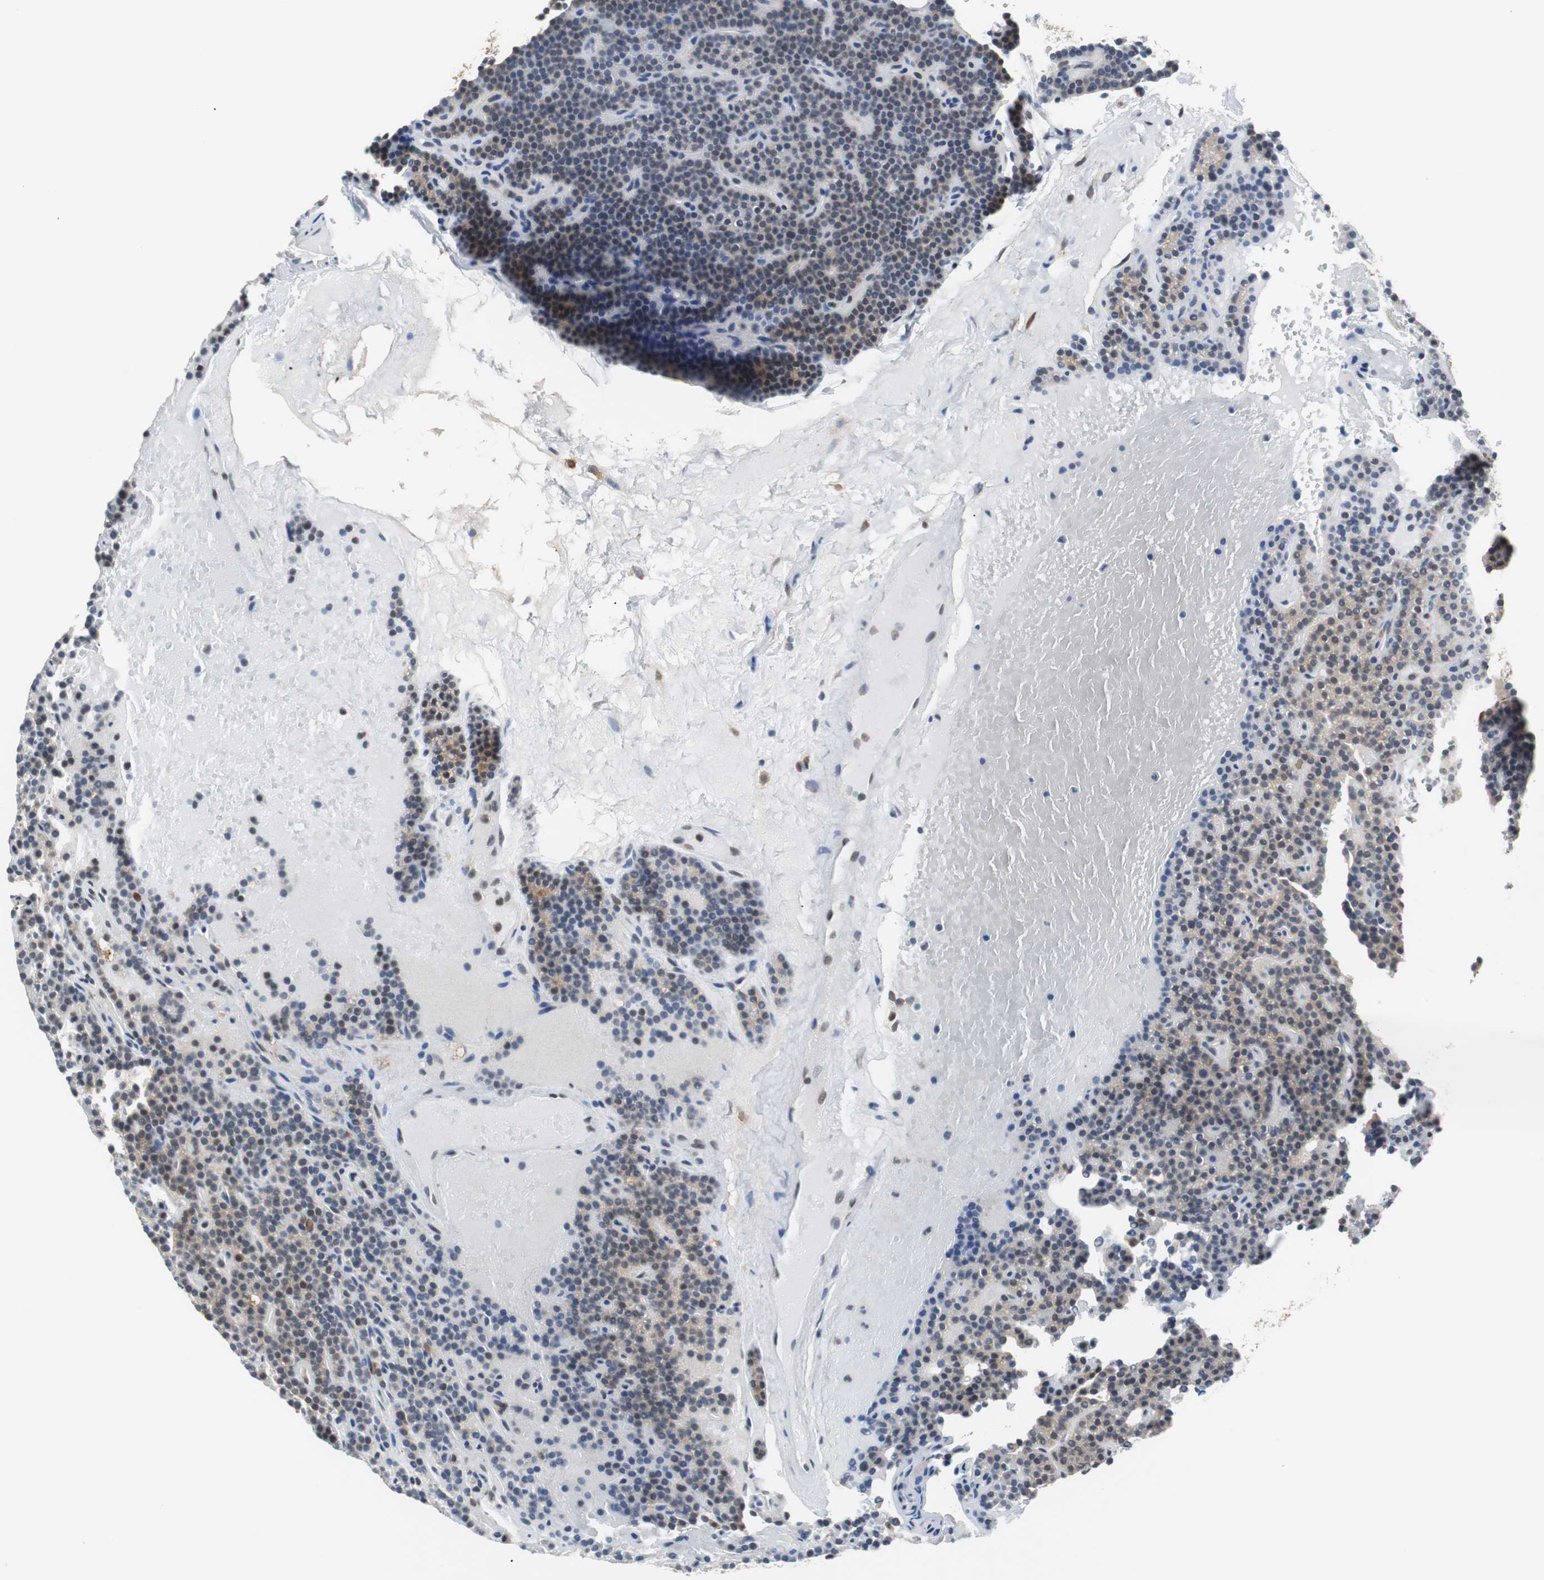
{"staining": {"intensity": "moderate", "quantity": "<25%", "location": "cytoplasmic/membranous,nuclear"}, "tissue": "parathyroid gland", "cell_type": "Glandular cells", "image_type": "normal", "snomed": [{"axis": "morphology", "description": "Normal tissue, NOS"}, {"axis": "topography", "description": "Parathyroid gland"}], "caption": "IHC histopathology image of benign parathyroid gland: parathyroid gland stained using immunohistochemistry shows low levels of moderate protein expression localized specifically in the cytoplasmic/membranous,nuclear of glandular cells, appearing as a cytoplasmic/membranous,nuclear brown color.", "gene": "SIRT1", "patient": {"sex": "male", "age": 66}}